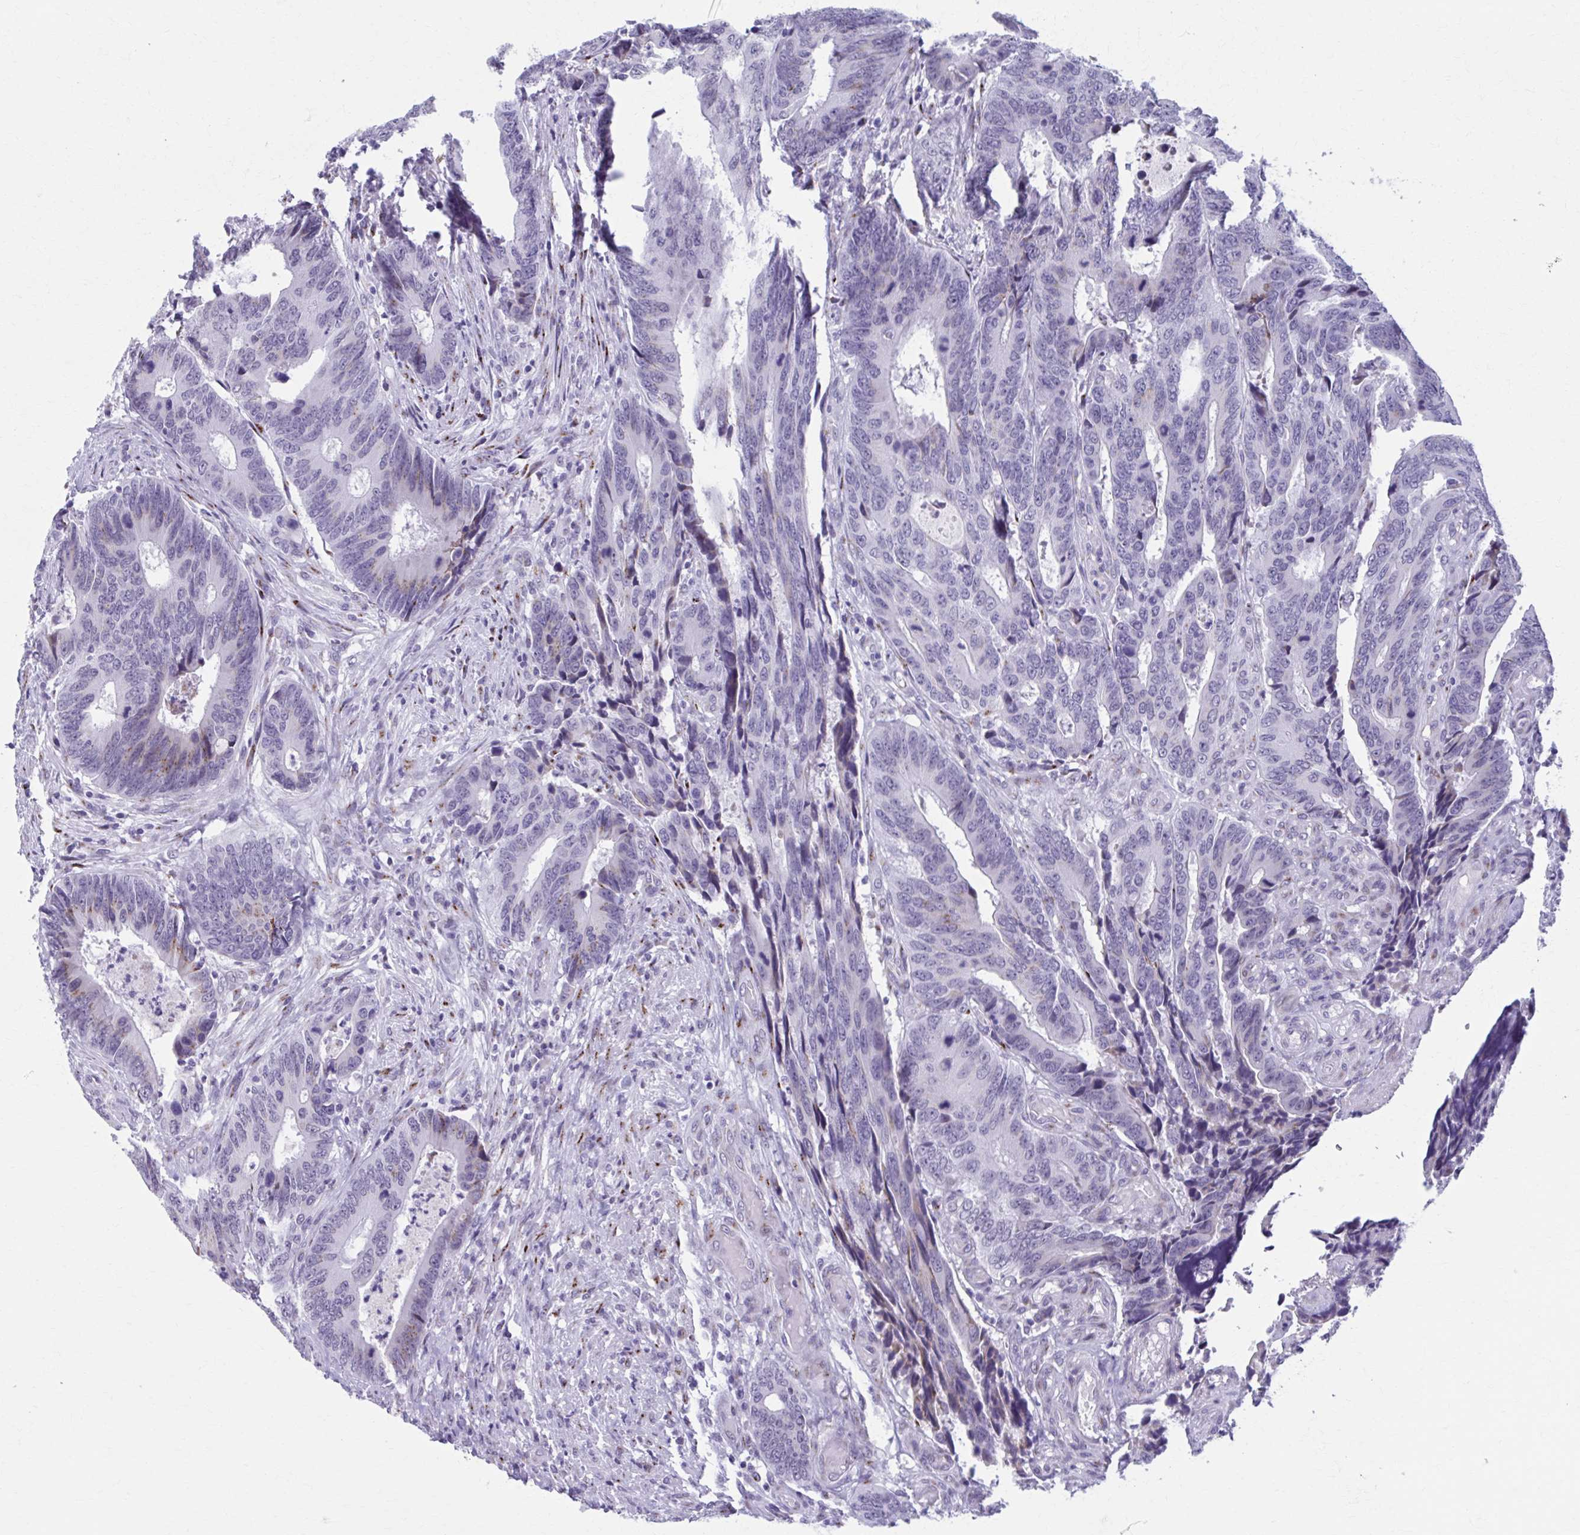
{"staining": {"intensity": "weak", "quantity": "<25%", "location": "cytoplasmic/membranous"}, "tissue": "colorectal cancer", "cell_type": "Tumor cells", "image_type": "cancer", "snomed": [{"axis": "morphology", "description": "Adenocarcinoma, NOS"}, {"axis": "topography", "description": "Colon"}], "caption": "The immunohistochemistry (IHC) micrograph has no significant positivity in tumor cells of colorectal adenocarcinoma tissue.", "gene": "ZNF682", "patient": {"sex": "male", "age": 87}}